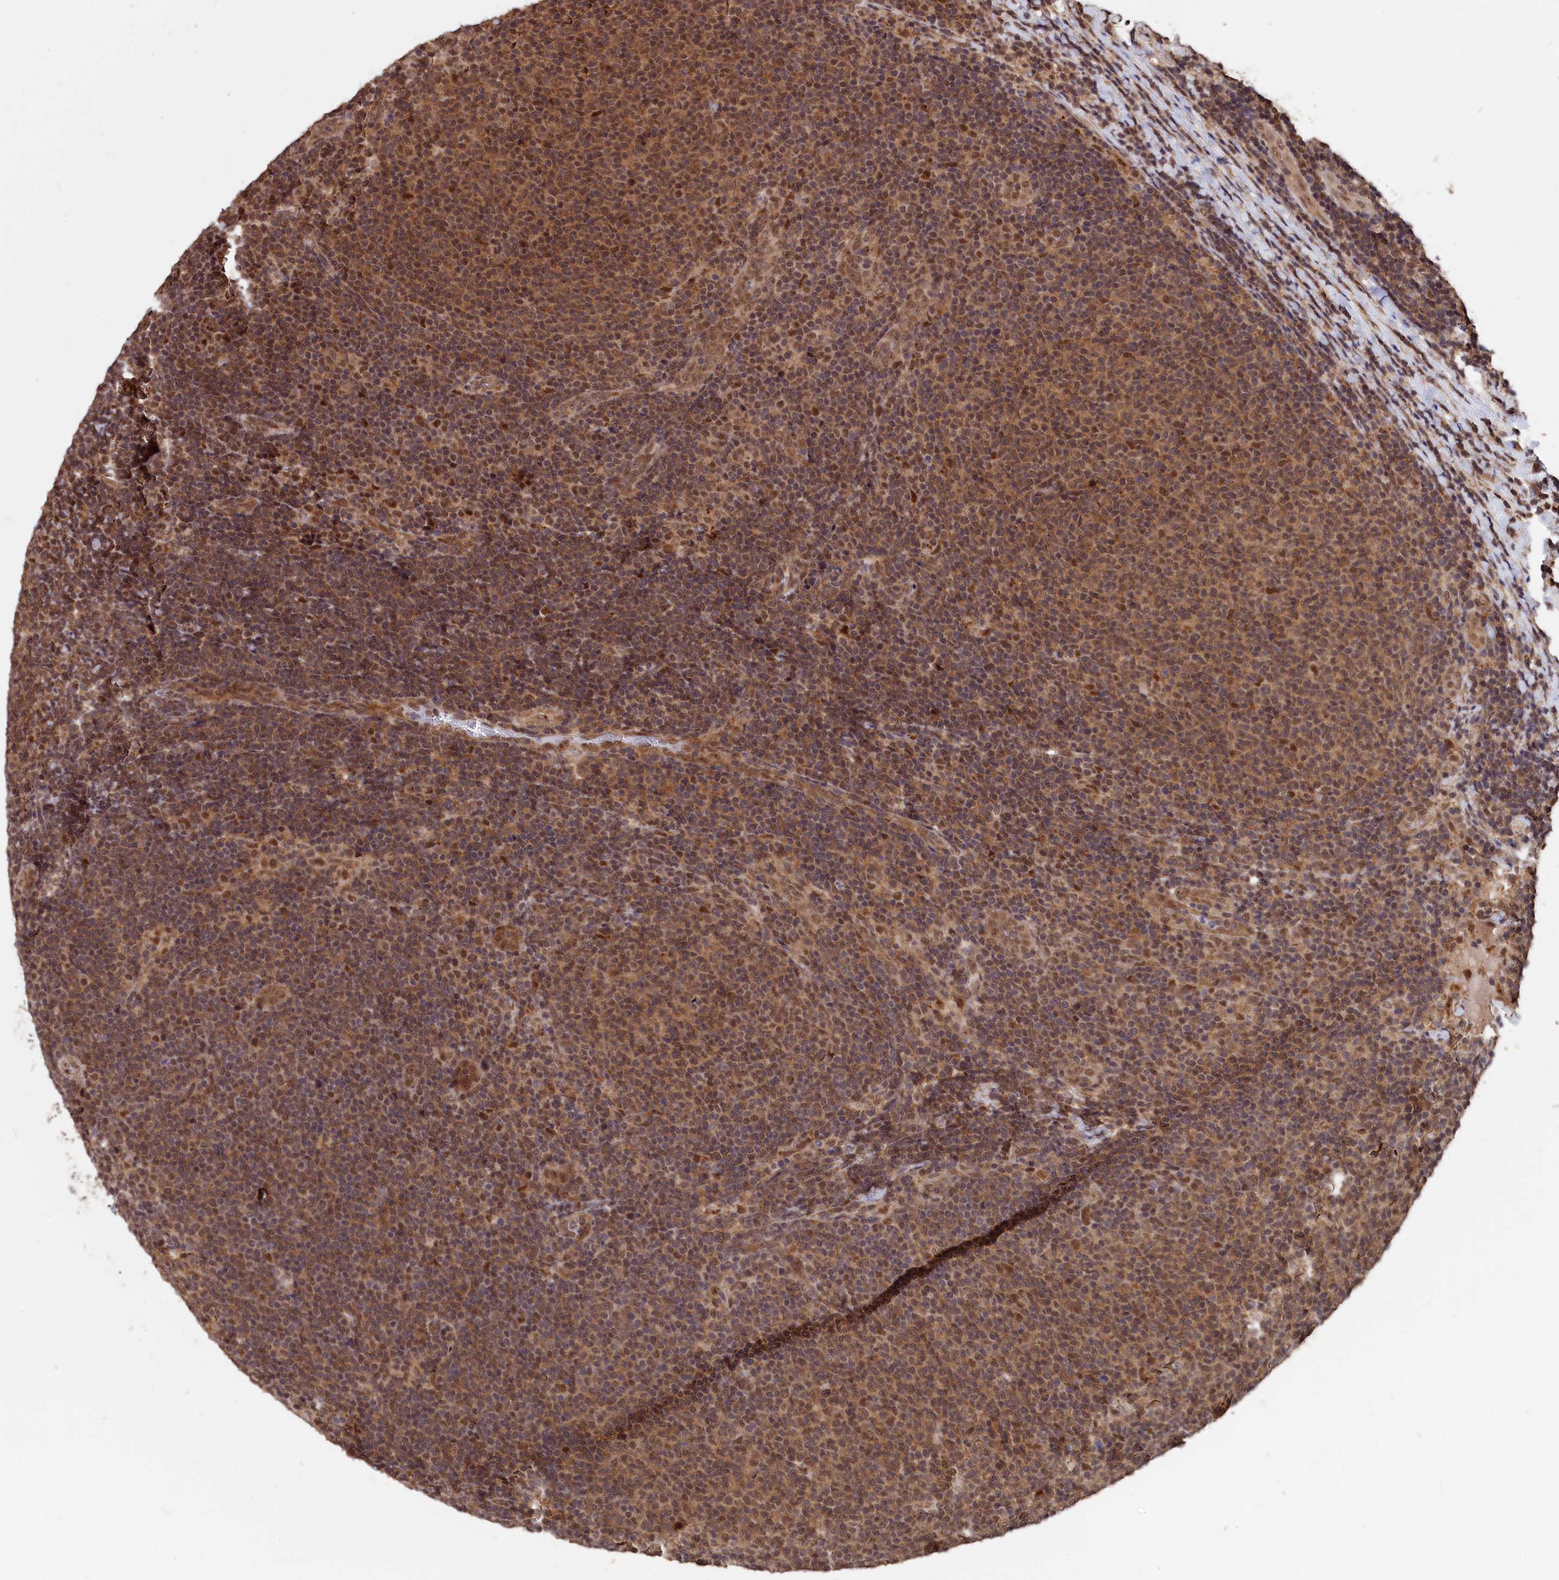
{"staining": {"intensity": "moderate", "quantity": ">75%", "location": "nuclear"}, "tissue": "lymphoma", "cell_type": "Tumor cells", "image_type": "cancer", "snomed": [{"axis": "morphology", "description": "Malignant lymphoma, non-Hodgkin's type, Low grade"}, {"axis": "topography", "description": "Lymph node"}], "caption": "Moderate nuclear staining is present in approximately >75% of tumor cells in malignant lymphoma, non-Hodgkin's type (low-grade). (DAB IHC with brightfield microscopy, high magnification).", "gene": "ADRM1", "patient": {"sex": "male", "age": 66}}